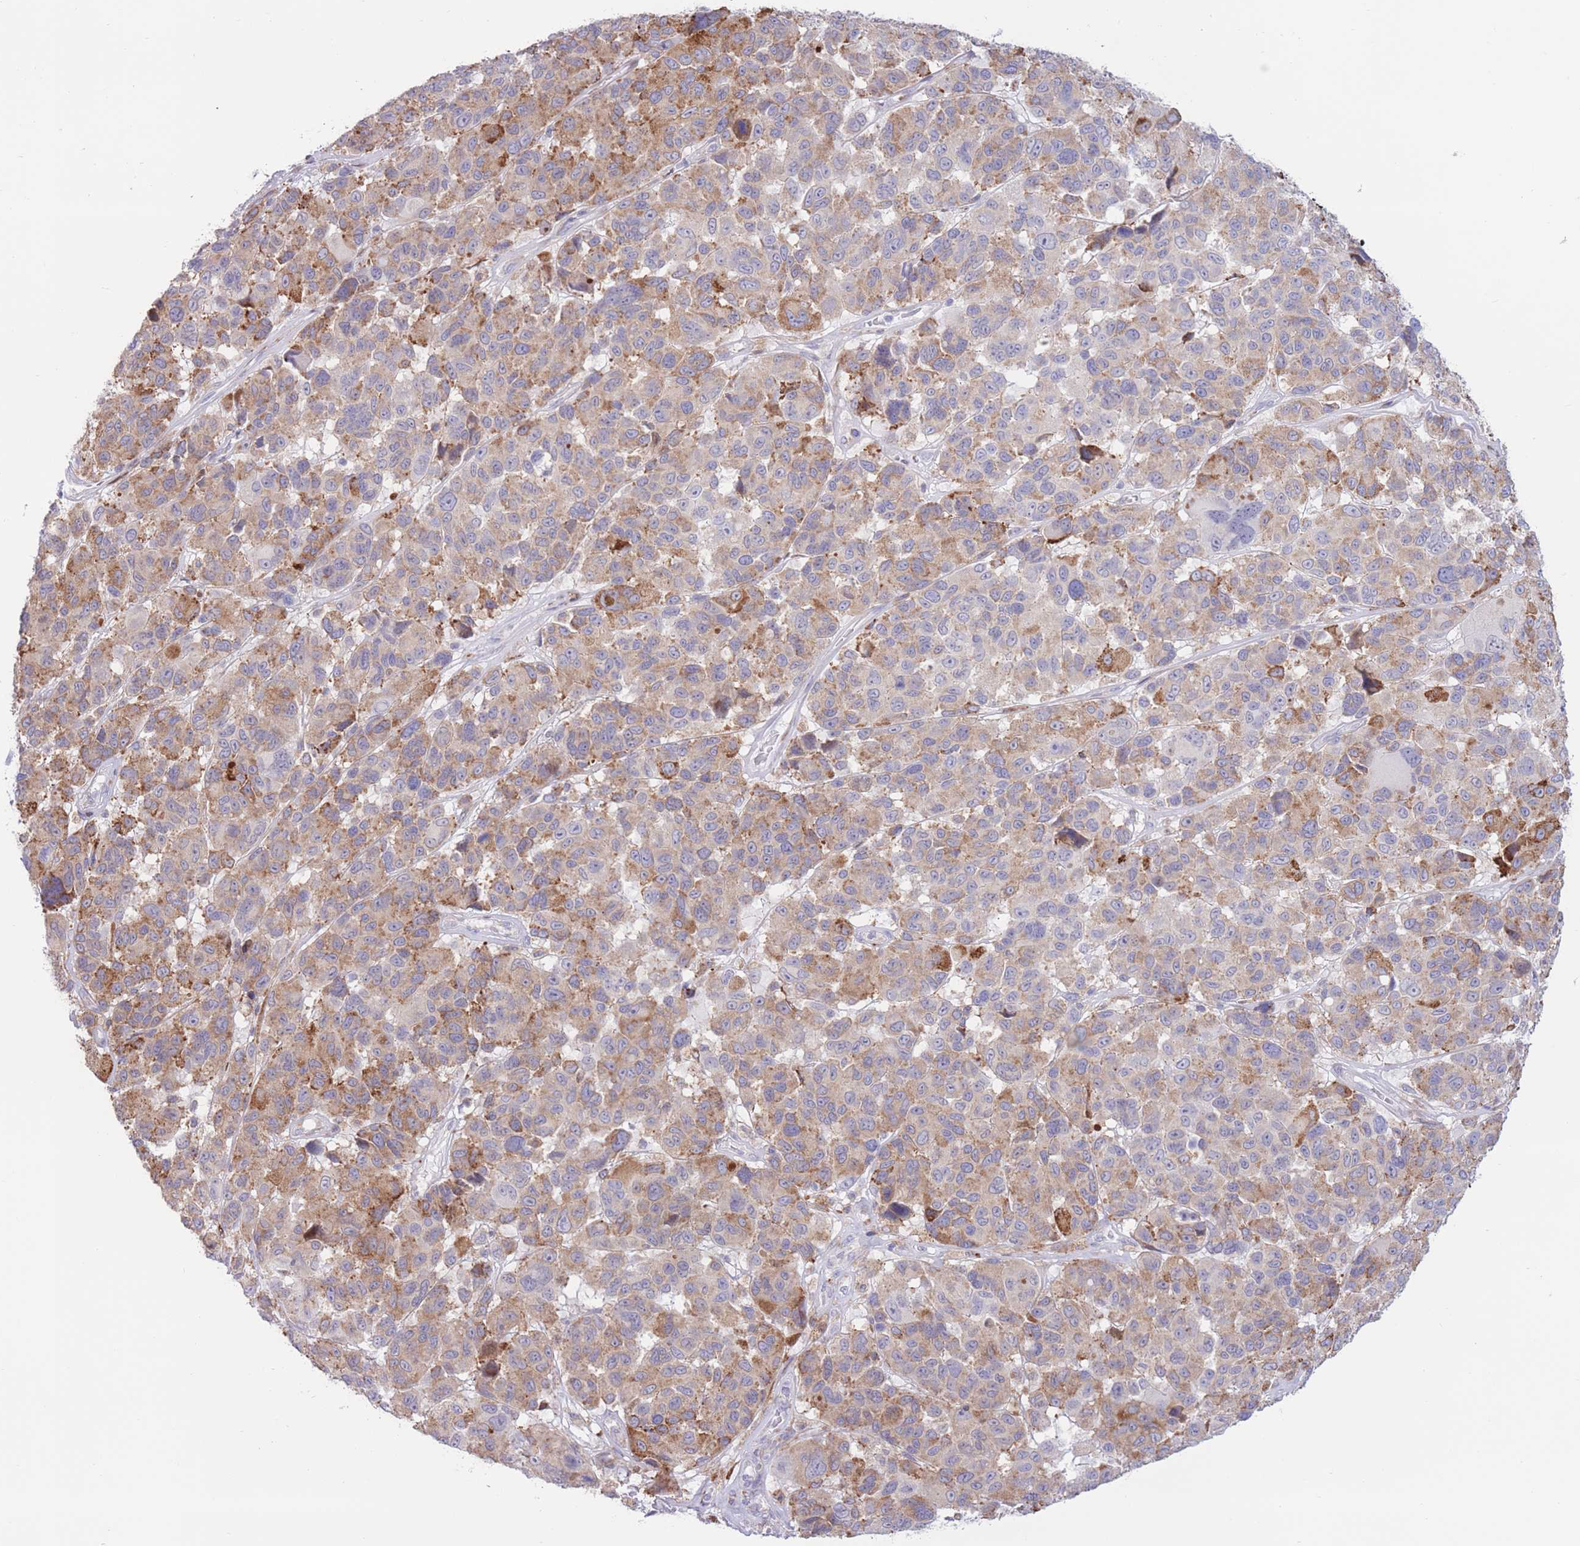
{"staining": {"intensity": "moderate", "quantity": ">75%", "location": "cytoplasmic/membranous"}, "tissue": "melanoma", "cell_type": "Tumor cells", "image_type": "cancer", "snomed": [{"axis": "morphology", "description": "Malignant melanoma, NOS"}, {"axis": "topography", "description": "Skin"}], "caption": "The photomicrograph demonstrates a brown stain indicating the presence of a protein in the cytoplasmic/membranous of tumor cells in malignant melanoma.", "gene": "MYDGF", "patient": {"sex": "female", "age": 66}}